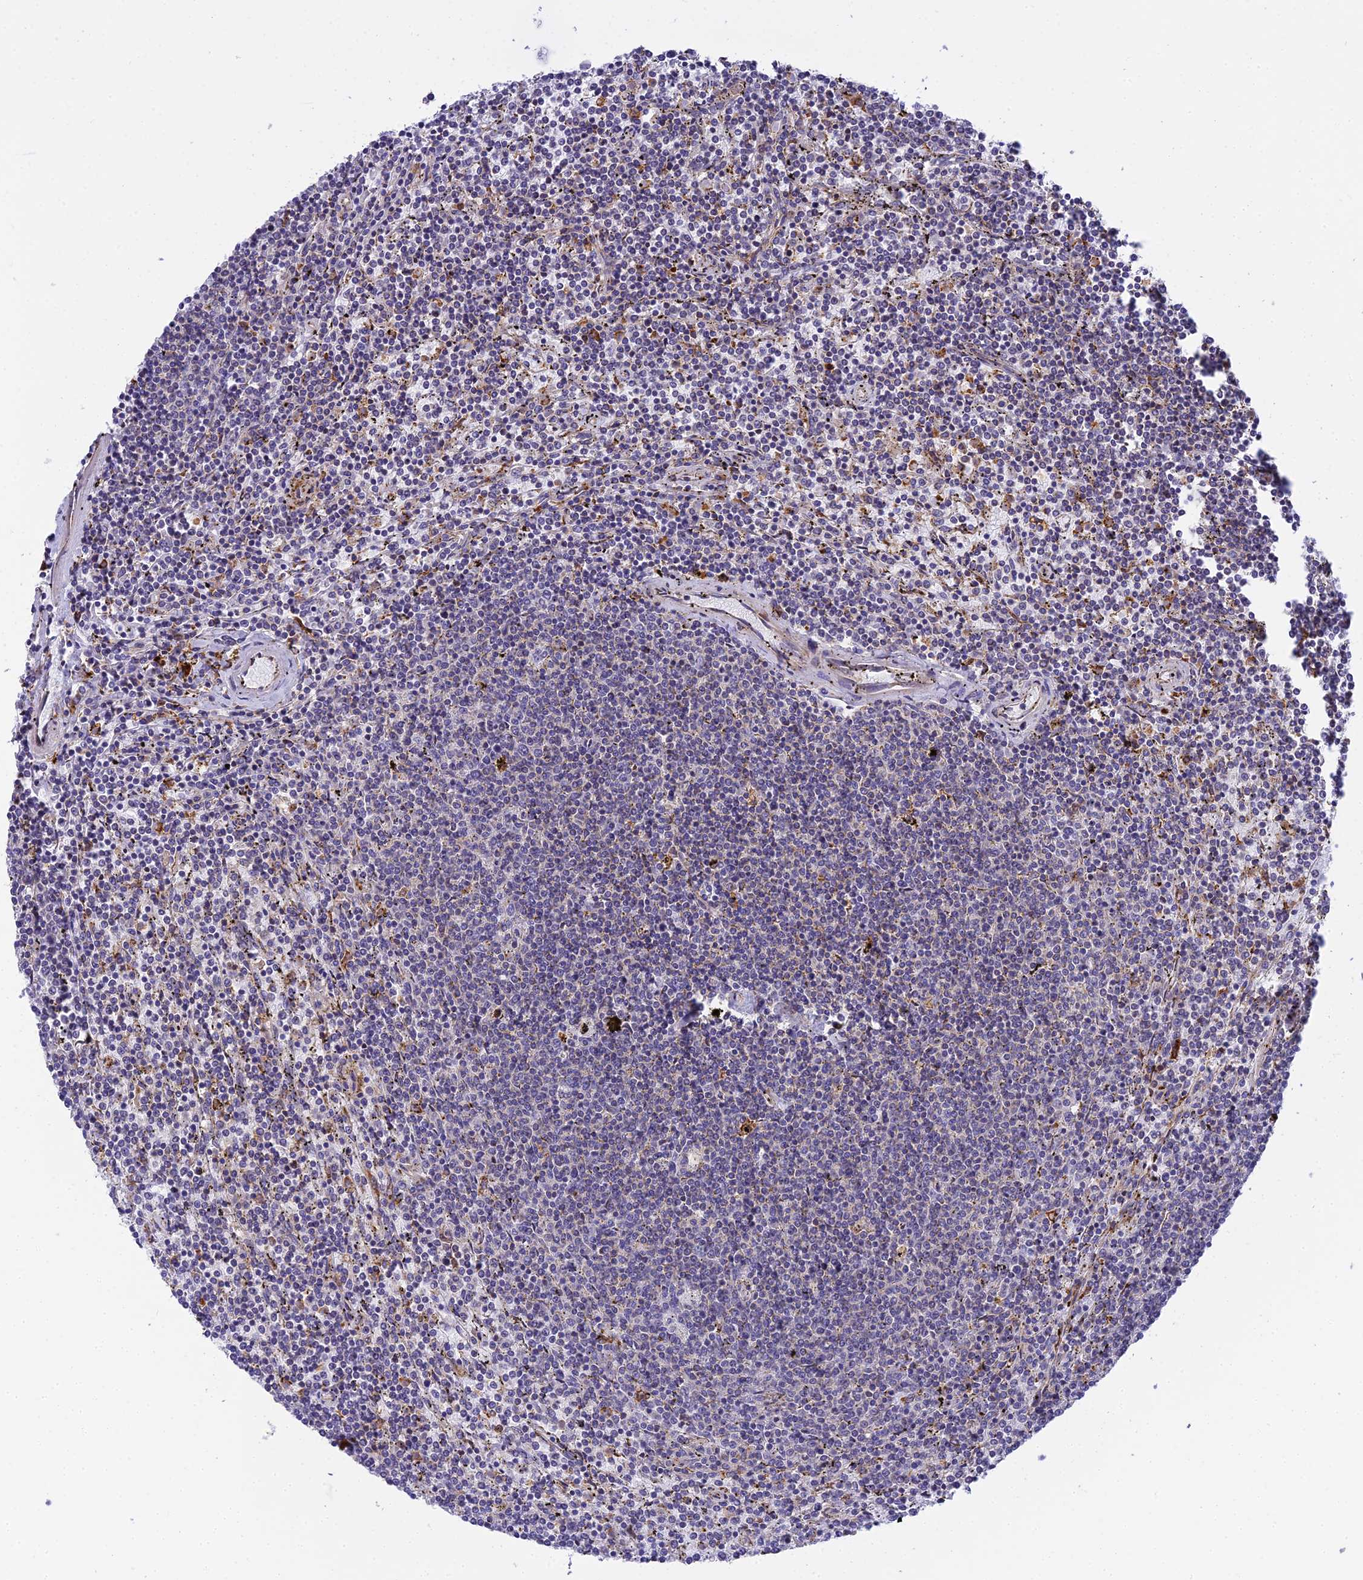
{"staining": {"intensity": "negative", "quantity": "none", "location": "none"}, "tissue": "lymphoma", "cell_type": "Tumor cells", "image_type": "cancer", "snomed": [{"axis": "morphology", "description": "Malignant lymphoma, non-Hodgkin's type, Low grade"}, {"axis": "topography", "description": "Spleen"}], "caption": "A high-resolution histopathology image shows immunohistochemistry (IHC) staining of malignant lymphoma, non-Hodgkin's type (low-grade), which exhibits no significant expression in tumor cells.", "gene": "CLCN7", "patient": {"sex": "female", "age": 50}}